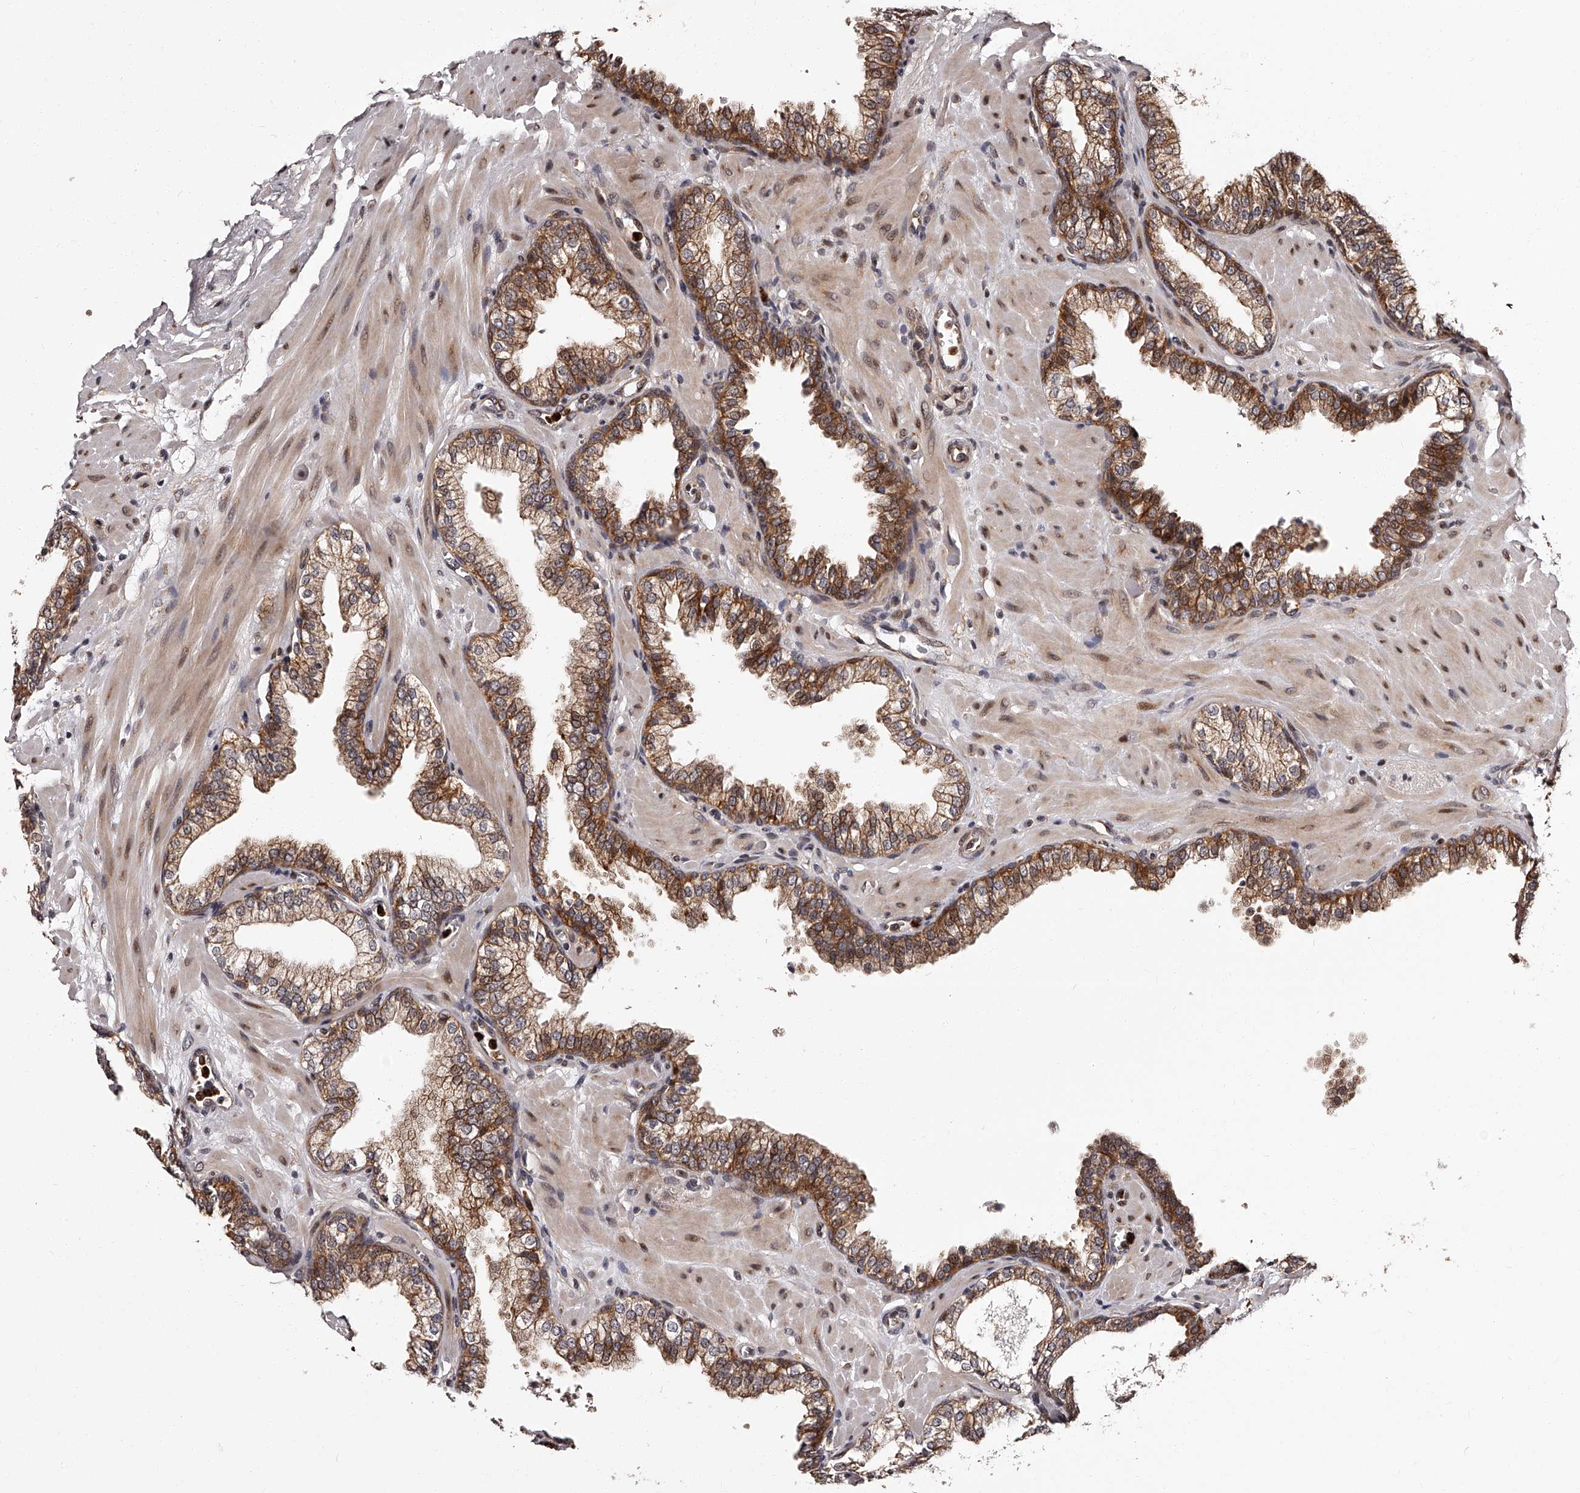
{"staining": {"intensity": "moderate", "quantity": ">75%", "location": "cytoplasmic/membranous"}, "tissue": "prostate", "cell_type": "Glandular cells", "image_type": "normal", "snomed": [{"axis": "morphology", "description": "Normal tissue, NOS"}, {"axis": "morphology", "description": "Urothelial carcinoma, Low grade"}, {"axis": "topography", "description": "Urinary bladder"}, {"axis": "topography", "description": "Prostate"}], "caption": "Approximately >75% of glandular cells in unremarkable prostate exhibit moderate cytoplasmic/membranous protein positivity as visualized by brown immunohistochemical staining.", "gene": "RSC1A1", "patient": {"sex": "male", "age": 60}}